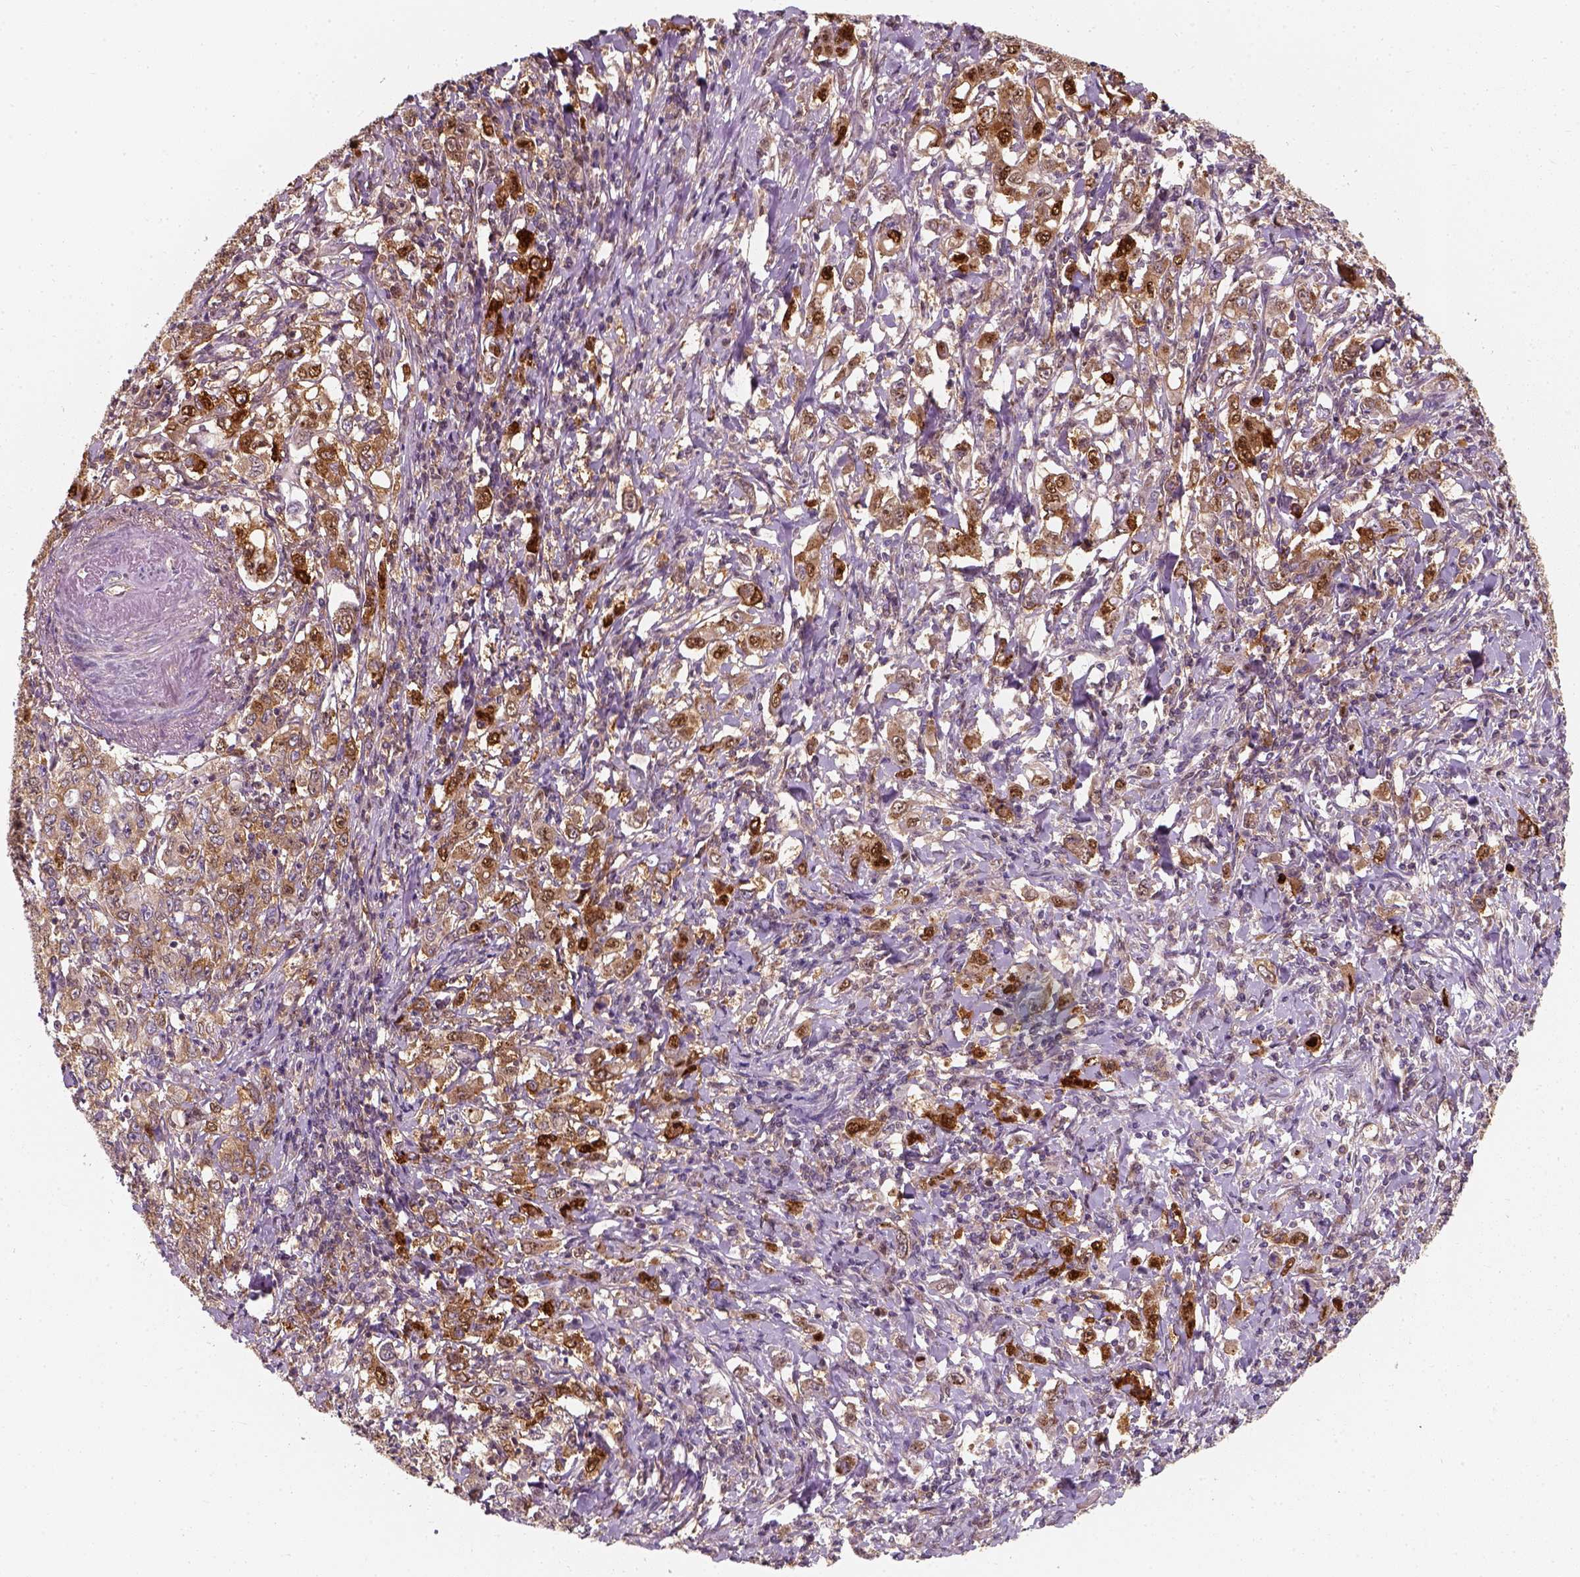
{"staining": {"intensity": "strong", "quantity": "25%-75%", "location": "cytoplasmic/membranous,nuclear"}, "tissue": "stomach cancer", "cell_type": "Tumor cells", "image_type": "cancer", "snomed": [{"axis": "morphology", "description": "Adenocarcinoma, NOS"}, {"axis": "topography", "description": "Stomach, lower"}], "caption": "Tumor cells demonstrate high levels of strong cytoplasmic/membranous and nuclear positivity in approximately 25%-75% of cells in human stomach adenocarcinoma.", "gene": "SQSTM1", "patient": {"sex": "female", "age": 72}}